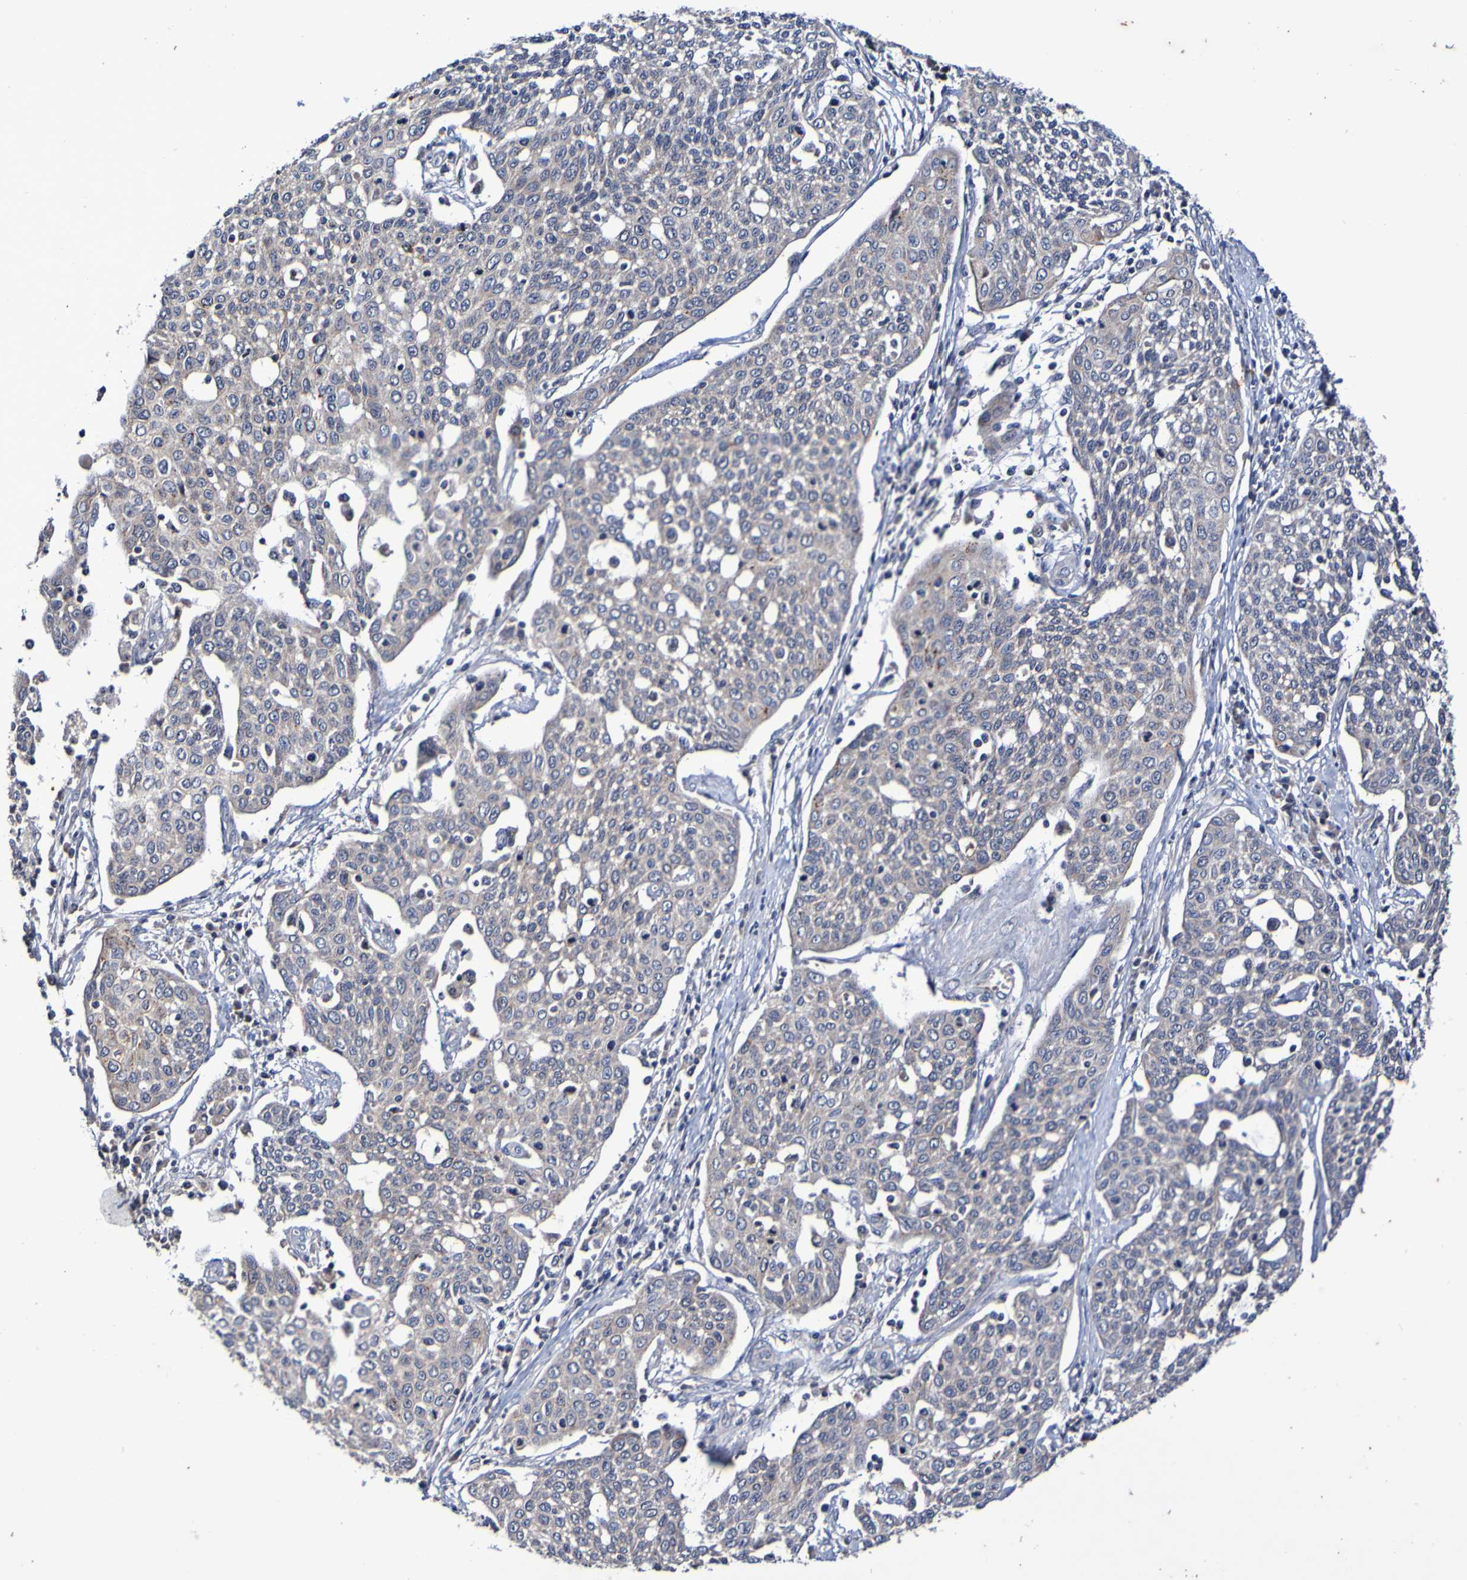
{"staining": {"intensity": "weak", "quantity": ">75%", "location": "cytoplasmic/membranous"}, "tissue": "cervical cancer", "cell_type": "Tumor cells", "image_type": "cancer", "snomed": [{"axis": "morphology", "description": "Squamous cell carcinoma, NOS"}, {"axis": "topography", "description": "Cervix"}], "caption": "Weak cytoplasmic/membranous positivity for a protein is appreciated in about >75% of tumor cells of cervical cancer using immunohistochemistry.", "gene": "PTP4A2", "patient": {"sex": "female", "age": 34}}